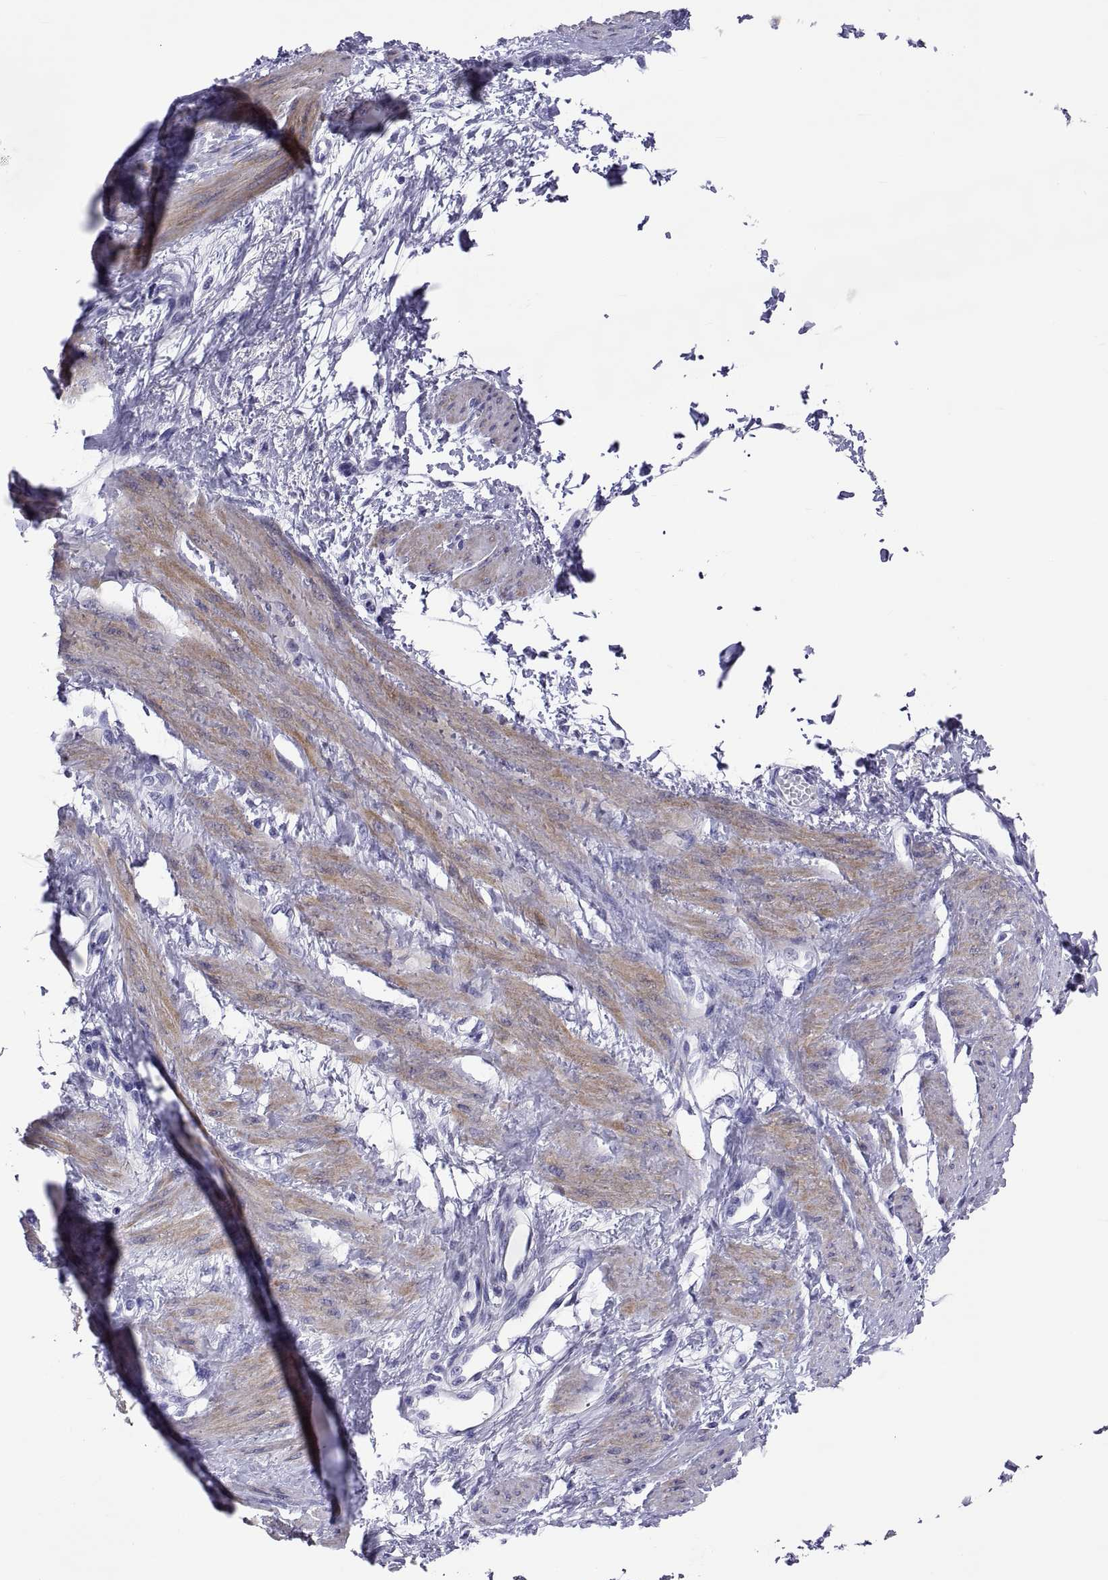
{"staining": {"intensity": "moderate", "quantity": "25%-75%", "location": "cytoplasmic/membranous"}, "tissue": "smooth muscle", "cell_type": "Smooth muscle cells", "image_type": "normal", "snomed": [{"axis": "morphology", "description": "Normal tissue, NOS"}, {"axis": "topography", "description": "Smooth muscle"}, {"axis": "topography", "description": "Uterus"}], "caption": "Immunohistochemical staining of benign smooth muscle shows moderate cytoplasmic/membranous protein positivity in approximately 25%-75% of smooth muscle cells.", "gene": "BSPH1", "patient": {"sex": "female", "age": 39}}